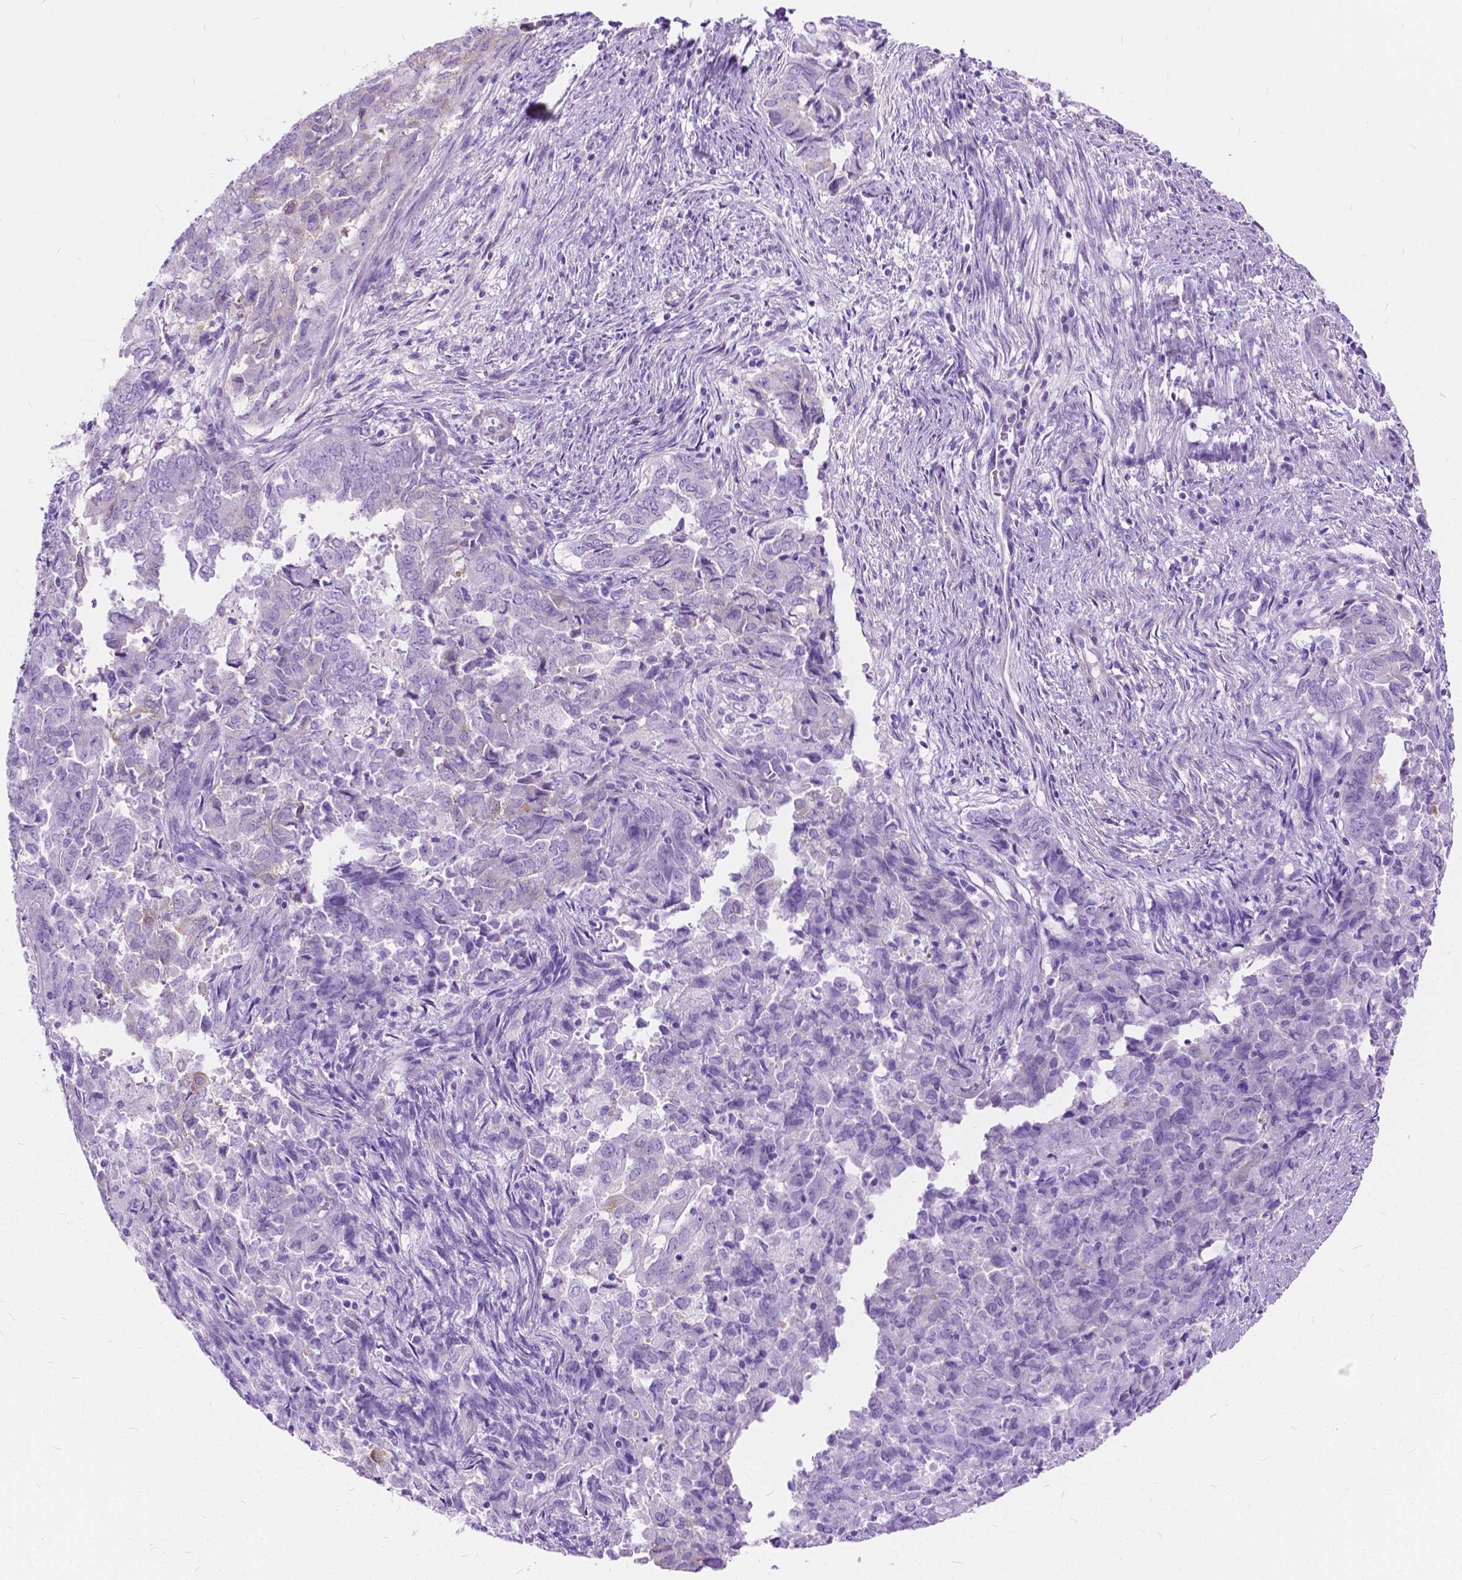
{"staining": {"intensity": "negative", "quantity": "none", "location": "none"}, "tissue": "endometrial cancer", "cell_type": "Tumor cells", "image_type": "cancer", "snomed": [{"axis": "morphology", "description": "Adenocarcinoma, NOS"}, {"axis": "topography", "description": "Endometrium"}], "caption": "DAB immunohistochemical staining of endometrial cancer shows no significant expression in tumor cells.", "gene": "CHRM1", "patient": {"sex": "female", "age": 72}}